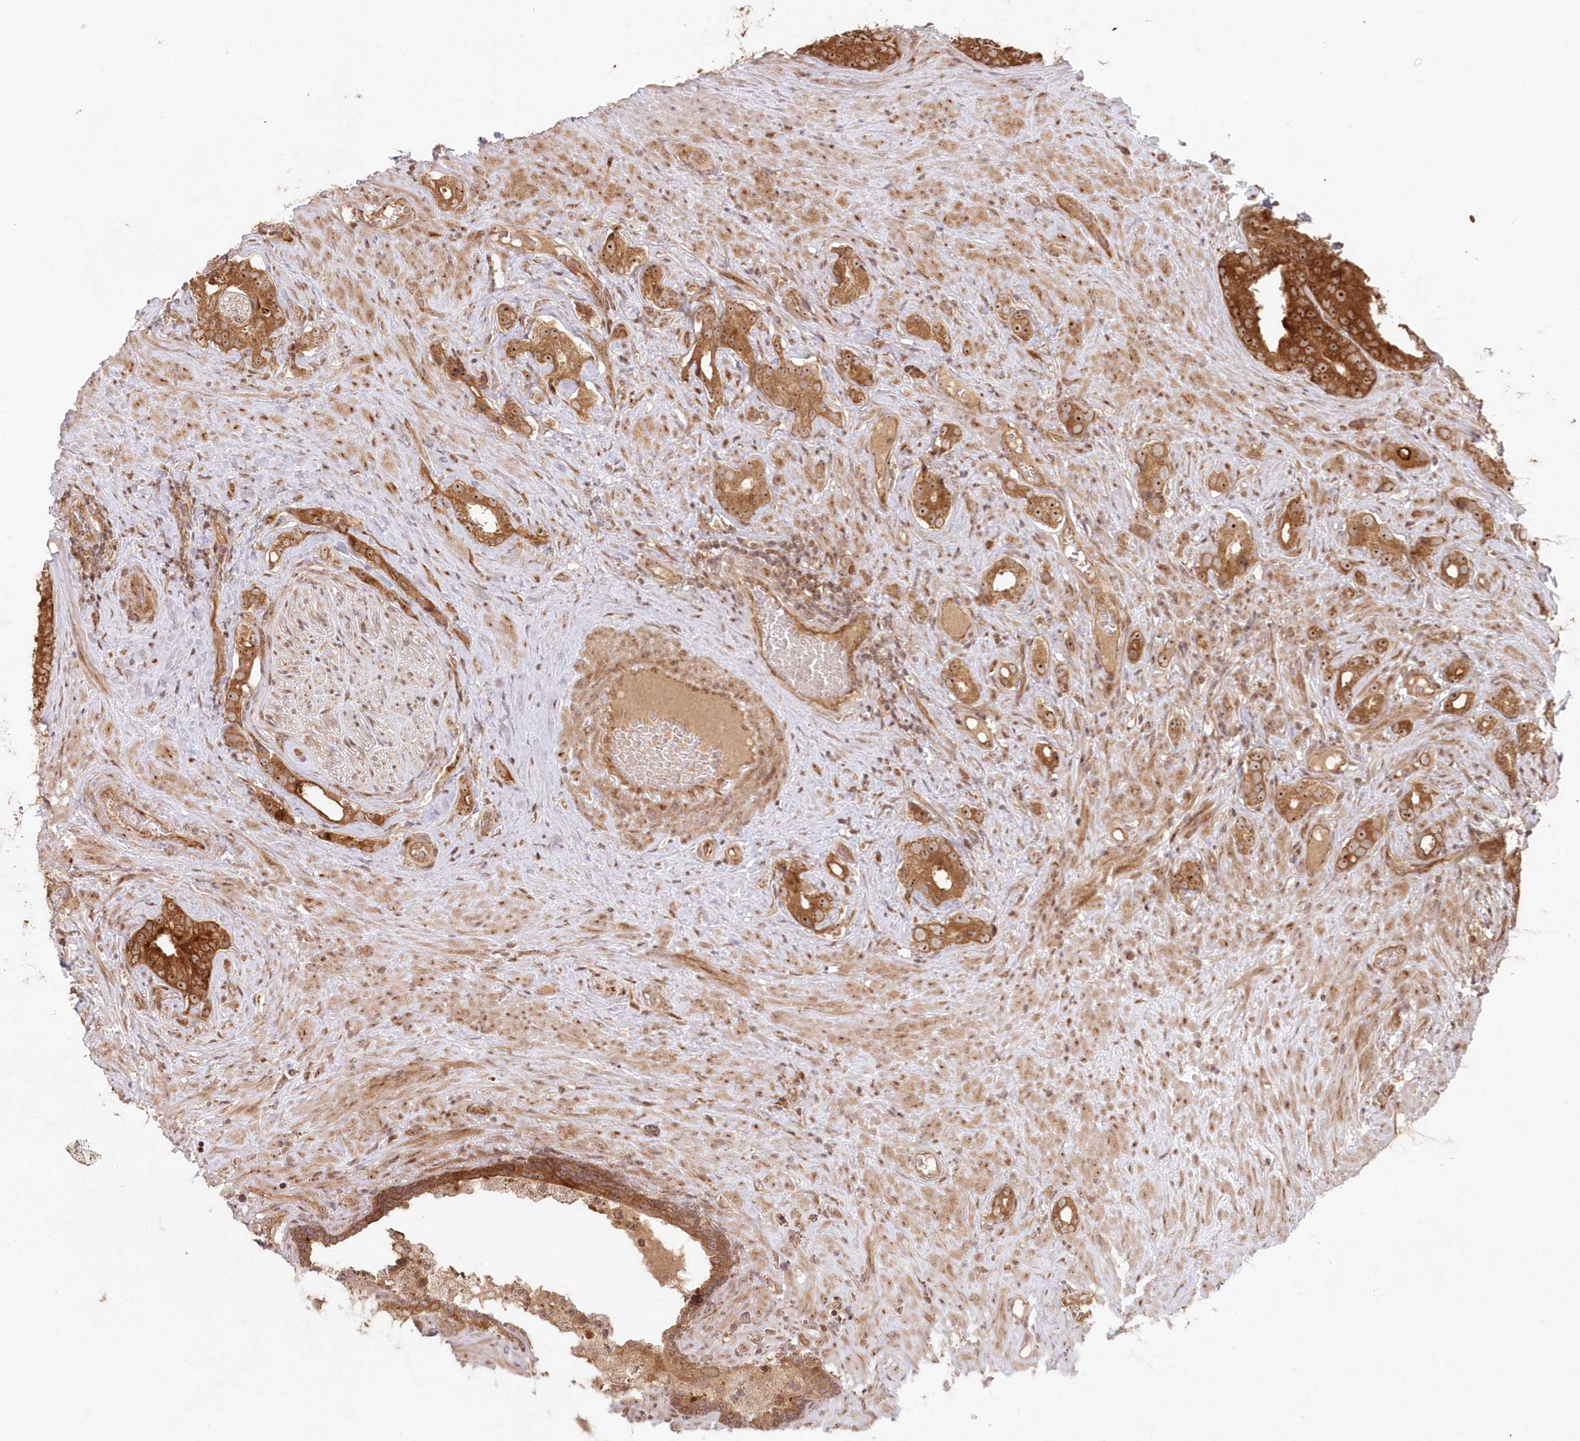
{"staining": {"intensity": "strong", "quantity": ">75%", "location": "cytoplasmic/membranous,nuclear"}, "tissue": "prostate cancer", "cell_type": "Tumor cells", "image_type": "cancer", "snomed": [{"axis": "morphology", "description": "Adenocarcinoma, Low grade"}, {"axis": "topography", "description": "Prostate"}], "caption": "Strong cytoplasmic/membranous and nuclear expression for a protein is identified in approximately >75% of tumor cells of prostate cancer (low-grade adenocarcinoma) using immunohistochemistry.", "gene": "SERINC1", "patient": {"sex": "male", "age": 71}}